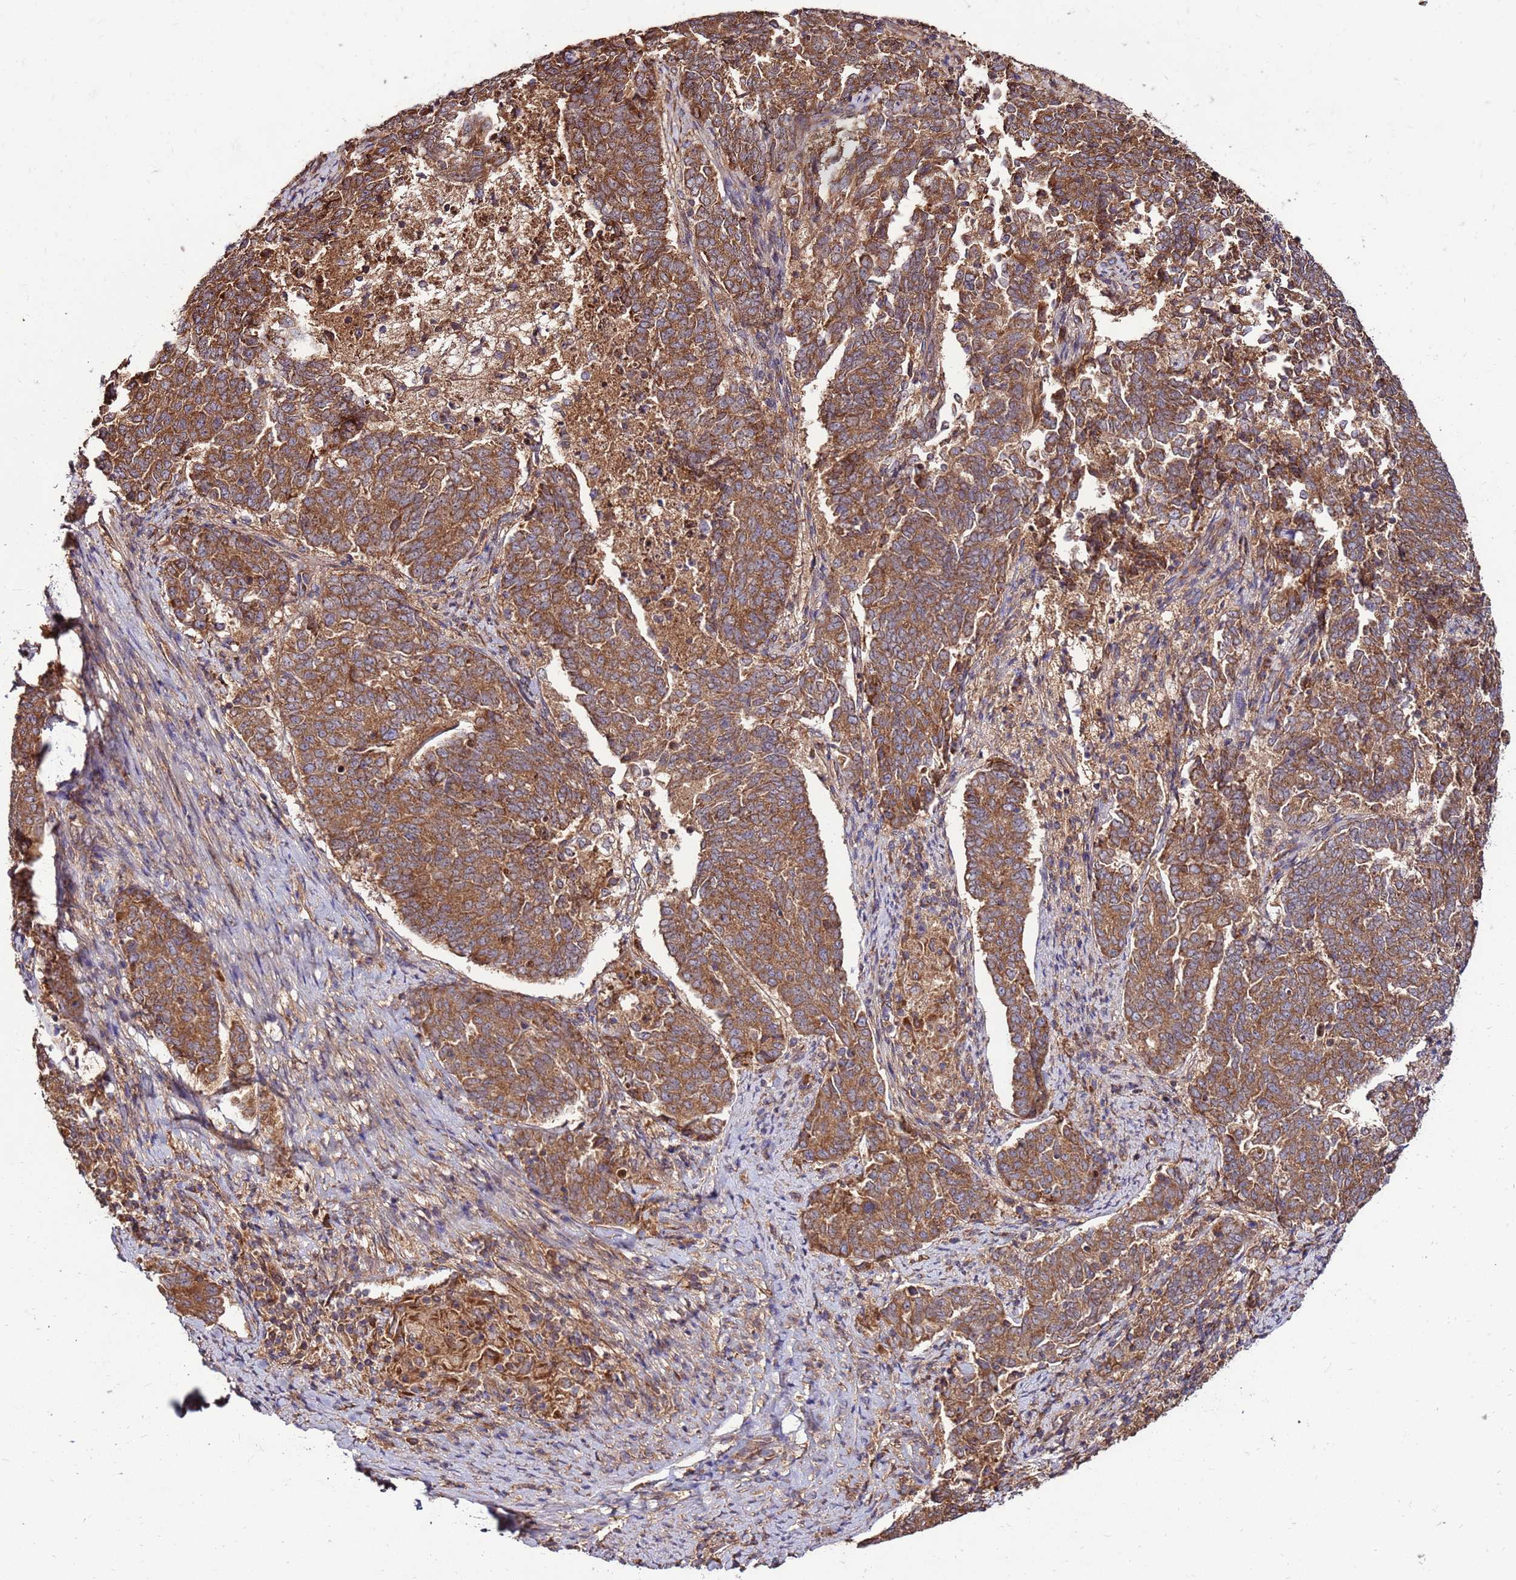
{"staining": {"intensity": "moderate", "quantity": ">75%", "location": "cytoplasmic/membranous"}, "tissue": "endometrial cancer", "cell_type": "Tumor cells", "image_type": "cancer", "snomed": [{"axis": "morphology", "description": "Adenocarcinoma, NOS"}, {"axis": "topography", "description": "Endometrium"}], "caption": "Endometrial adenocarcinoma tissue displays moderate cytoplasmic/membranous staining in approximately >75% of tumor cells", "gene": "SLC44A5", "patient": {"sex": "female", "age": 80}}